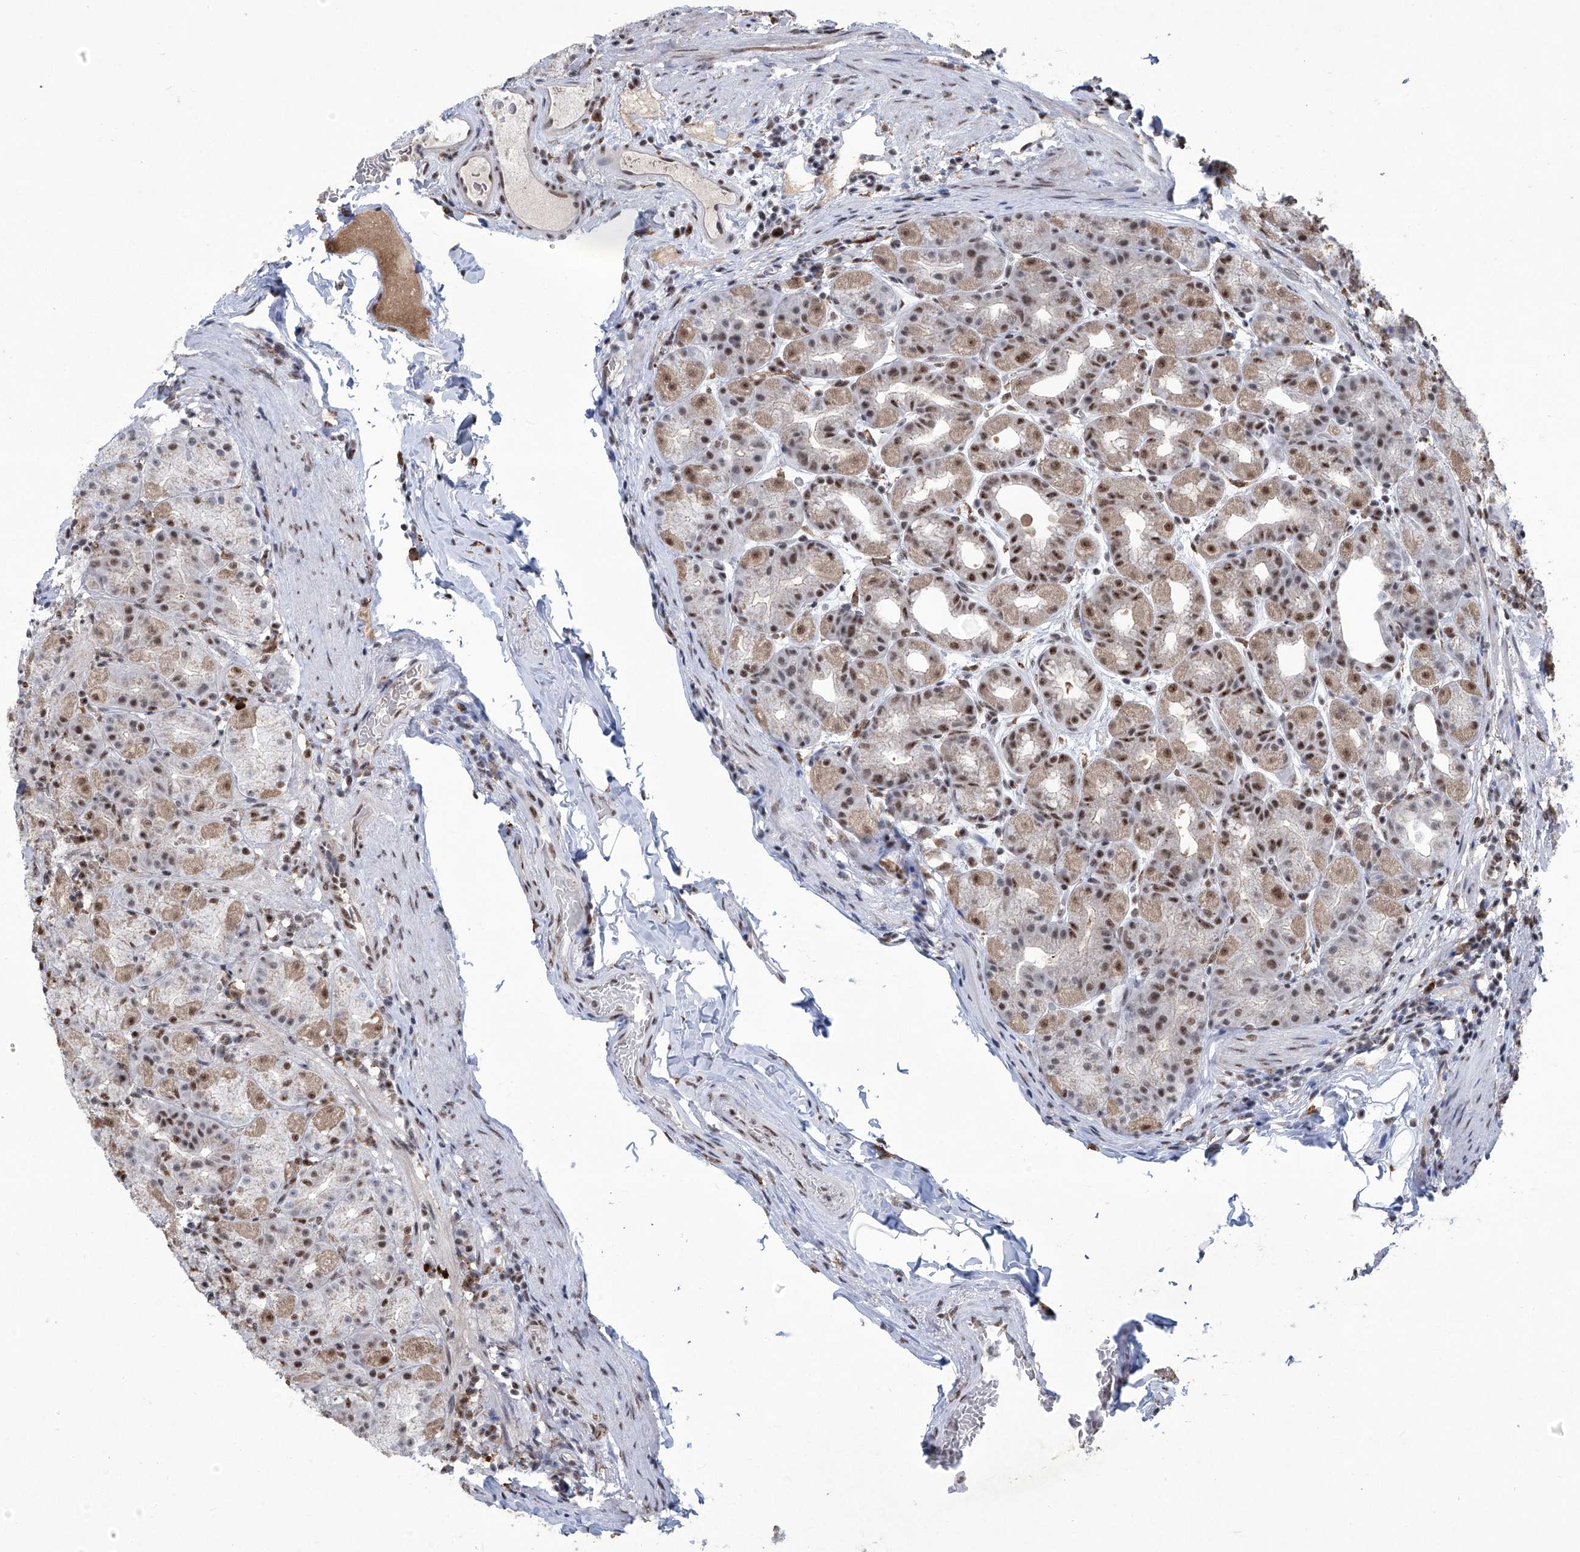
{"staining": {"intensity": "strong", "quantity": "25%-75%", "location": "cytoplasmic/membranous,nuclear"}, "tissue": "stomach", "cell_type": "Glandular cells", "image_type": "normal", "snomed": [{"axis": "morphology", "description": "Normal tissue, NOS"}, {"axis": "topography", "description": "Stomach, upper"}], "caption": "Human stomach stained with a brown dye displays strong cytoplasmic/membranous,nuclear positive positivity in approximately 25%-75% of glandular cells.", "gene": "FBXL4", "patient": {"sex": "male", "age": 68}}